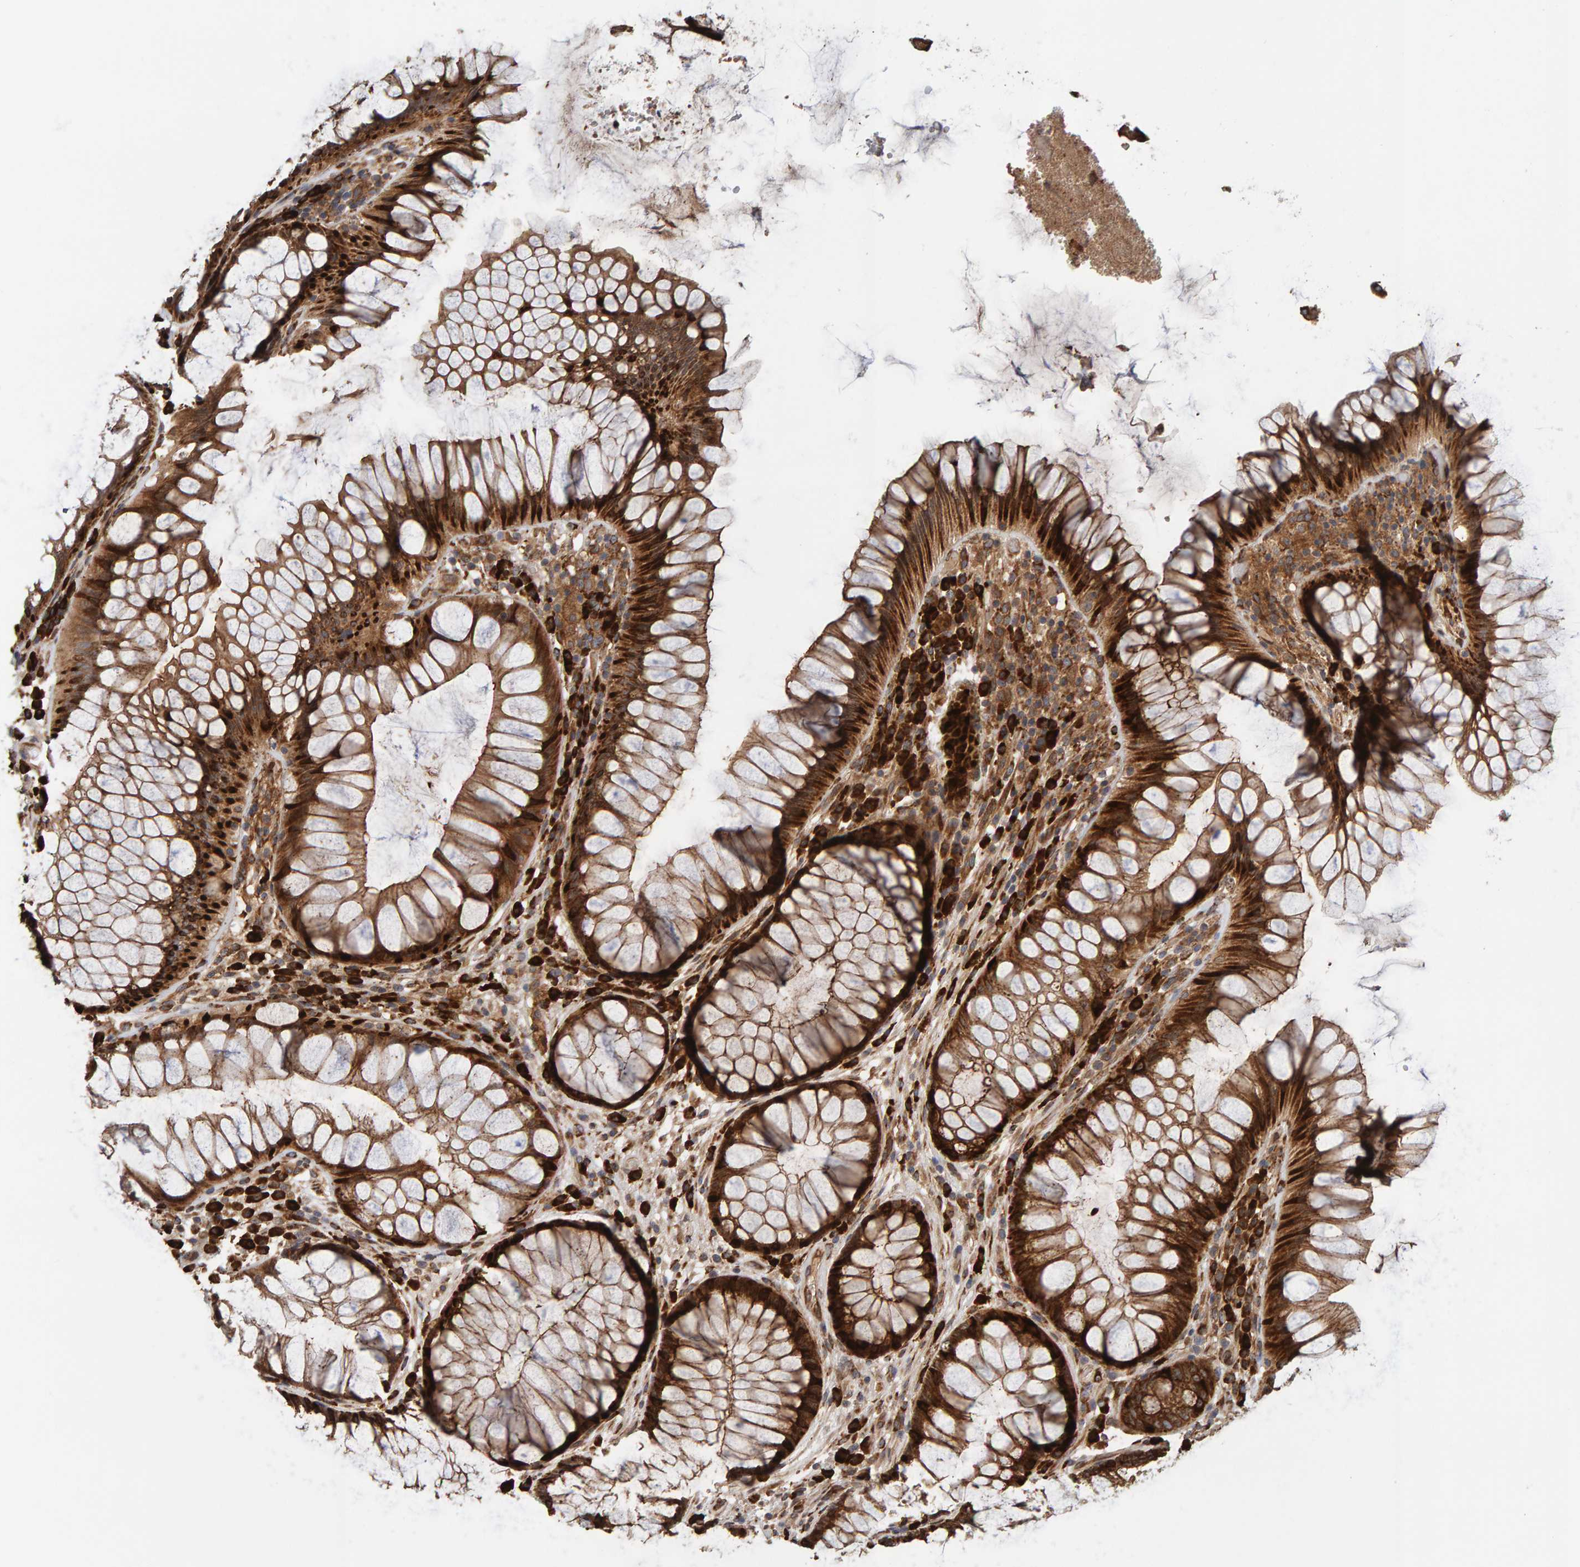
{"staining": {"intensity": "strong", "quantity": ">75%", "location": "cytoplasmic/membranous"}, "tissue": "rectum", "cell_type": "Glandular cells", "image_type": "normal", "snomed": [{"axis": "morphology", "description": "Normal tissue, NOS"}, {"axis": "topography", "description": "Rectum"}], "caption": "A histopathology image showing strong cytoplasmic/membranous expression in approximately >75% of glandular cells in normal rectum, as visualized by brown immunohistochemical staining.", "gene": "BAIAP2", "patient": {"sex": "male", "age": 51}}